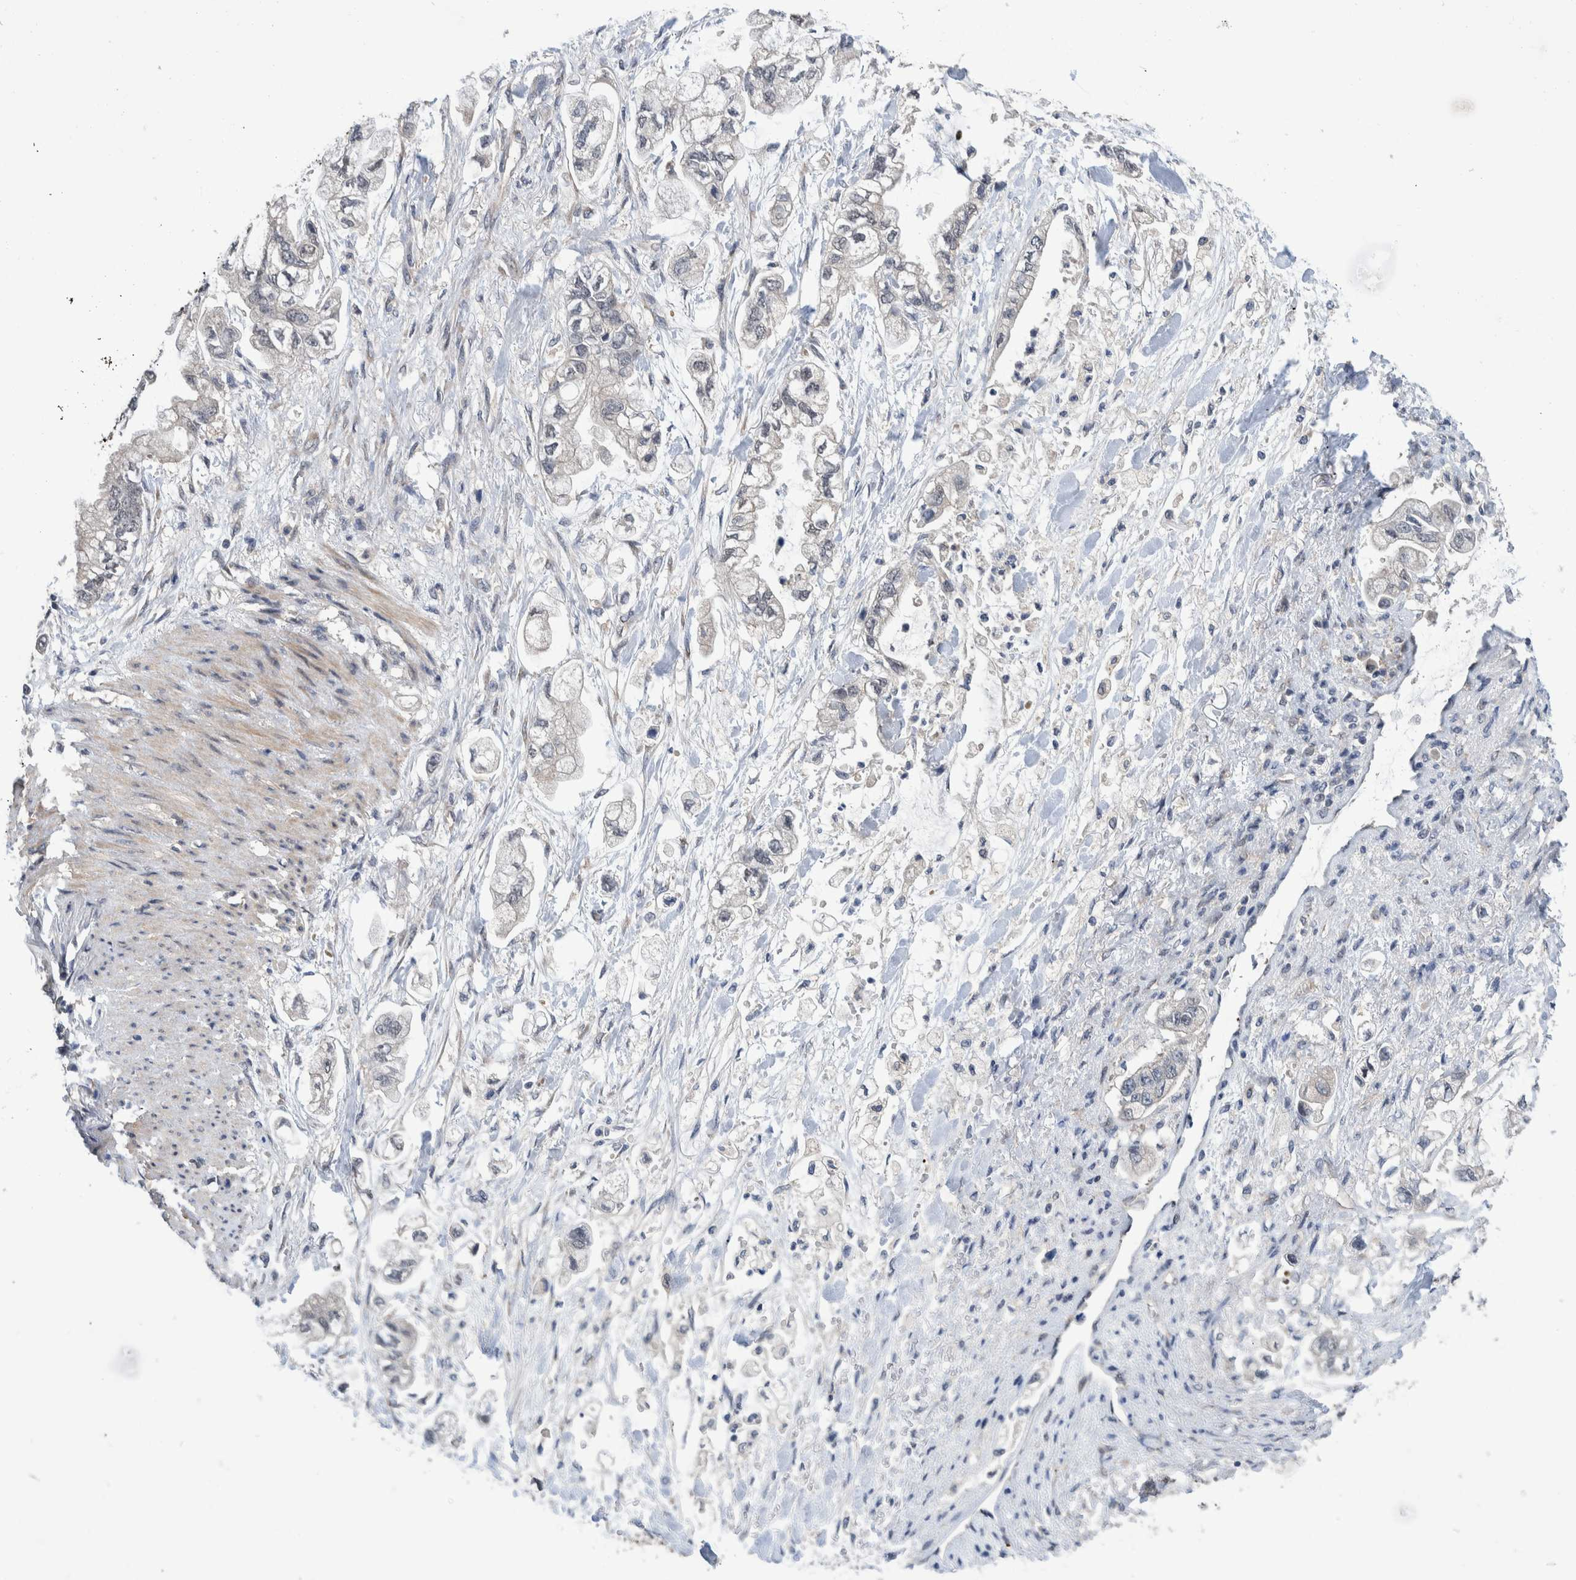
{"staining": {"intensity": "negative", "quantity": "none", "location": "none"}, "tissue": "stomach cancer", "cell_type": "Tumor cells", "image_type": "cancer", "snomed": [{"axis": "morphology", "description": "Normal tissue, NOS"}, {"axis": "morphology", "description": "Adenocarcinoma, NOS"}, {"axis": "topography", "description": "Stomach"}], "caption": "Immunohistochemical staining of adenocarcinoma (stomach) reveals no significant staining in tumor cells.", "gene": "PLPBP", "patient": {"sex": "male", "age": 62}}